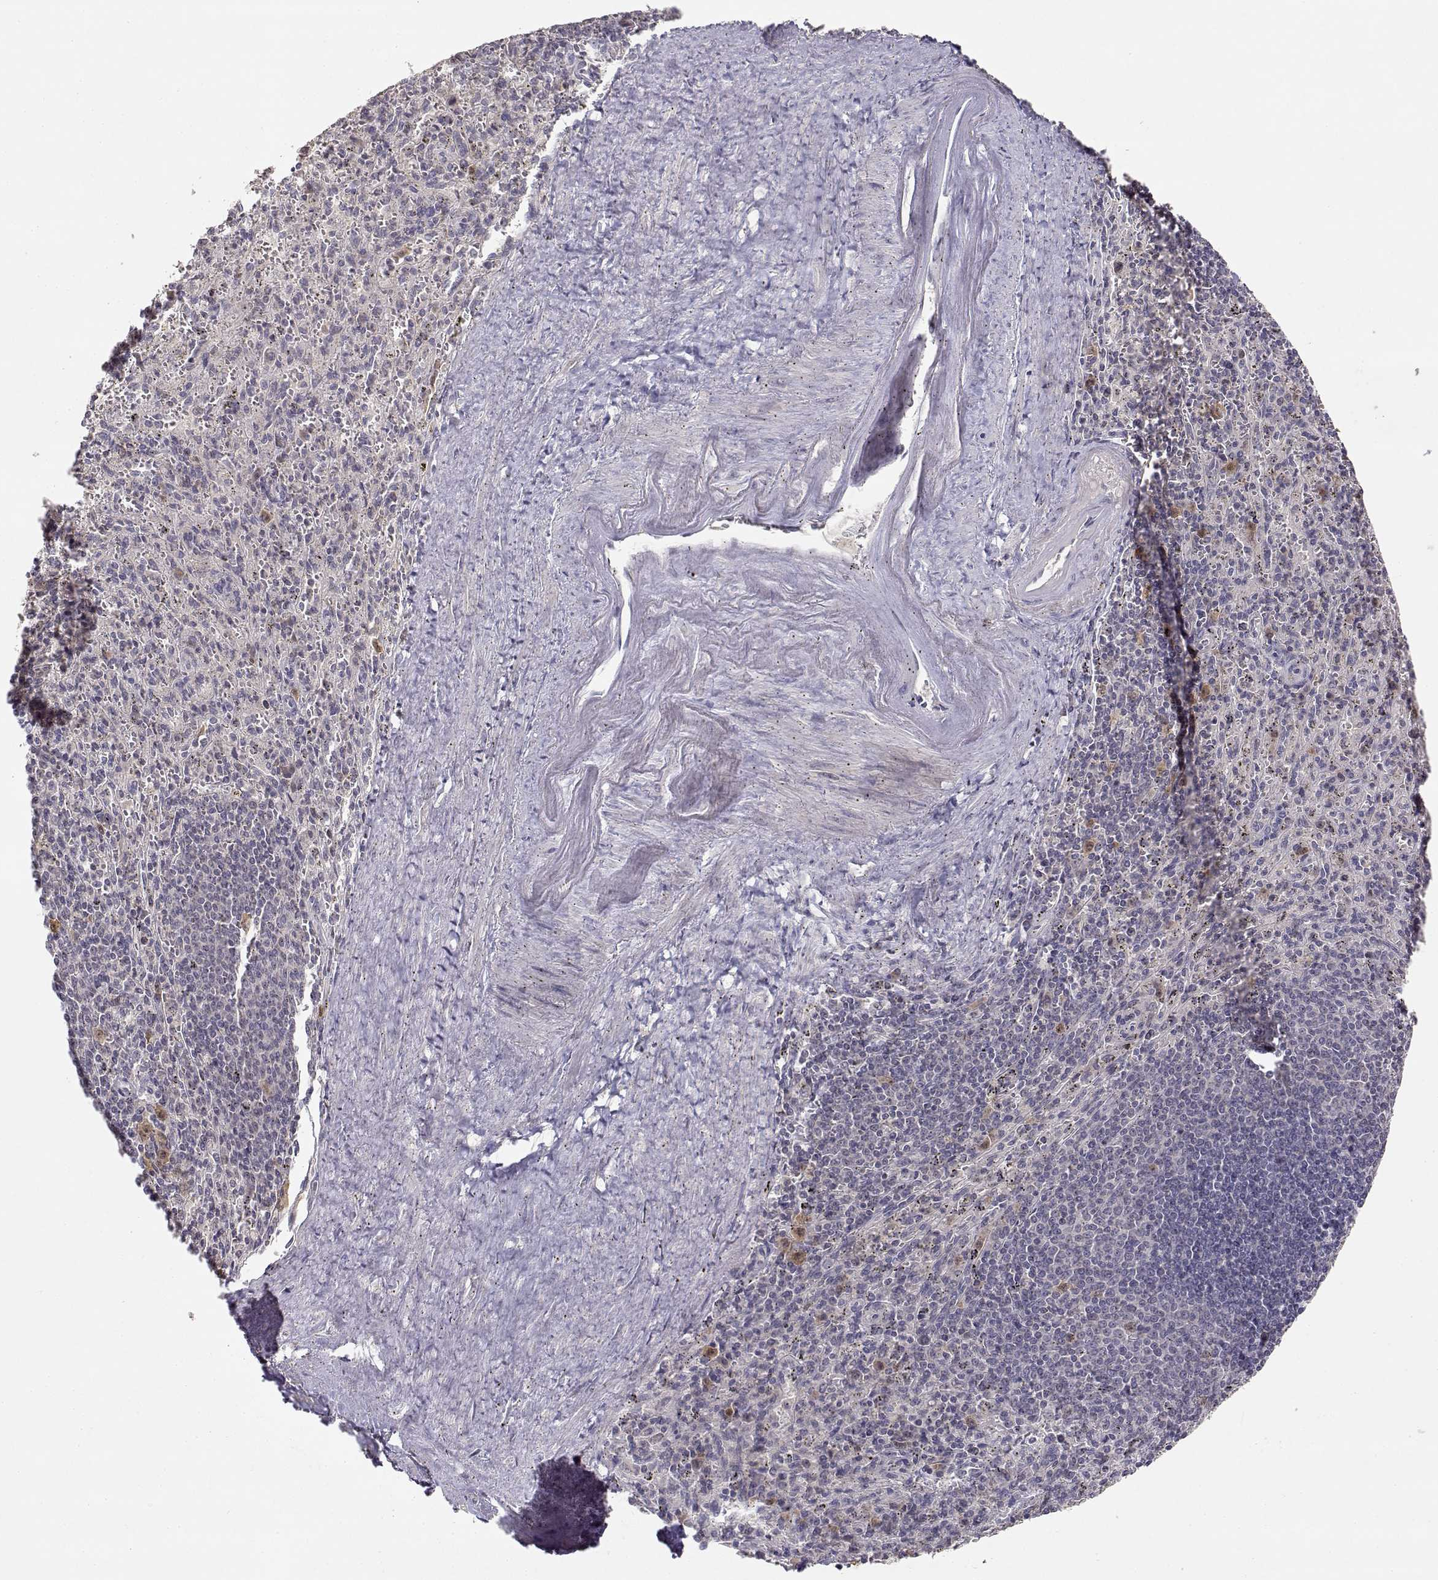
{"staining": {"intensity": "negative", "quantity": "none", "location": "none"}, "tissue": "spleen", "cell_type": "Cells in red pulp", "image_type": "normal", "snomed": [{"axis": "morphology", "description": "Normal tissue, NOS"}, {"axis": "topography", "description": "Spleen"}], "caption": "IHC histopathology image of unremarkable human spleen stained for a protein (brown), which exhibits no expression in cells in red pulp. Brightfield microscopy of immunohistochemistry (IHC) stained with DAB (brown) and hematoxylin (blue), captured at high magnification.", "gene": "RAD51", "patient": {"sex": "male", "age": 57}}